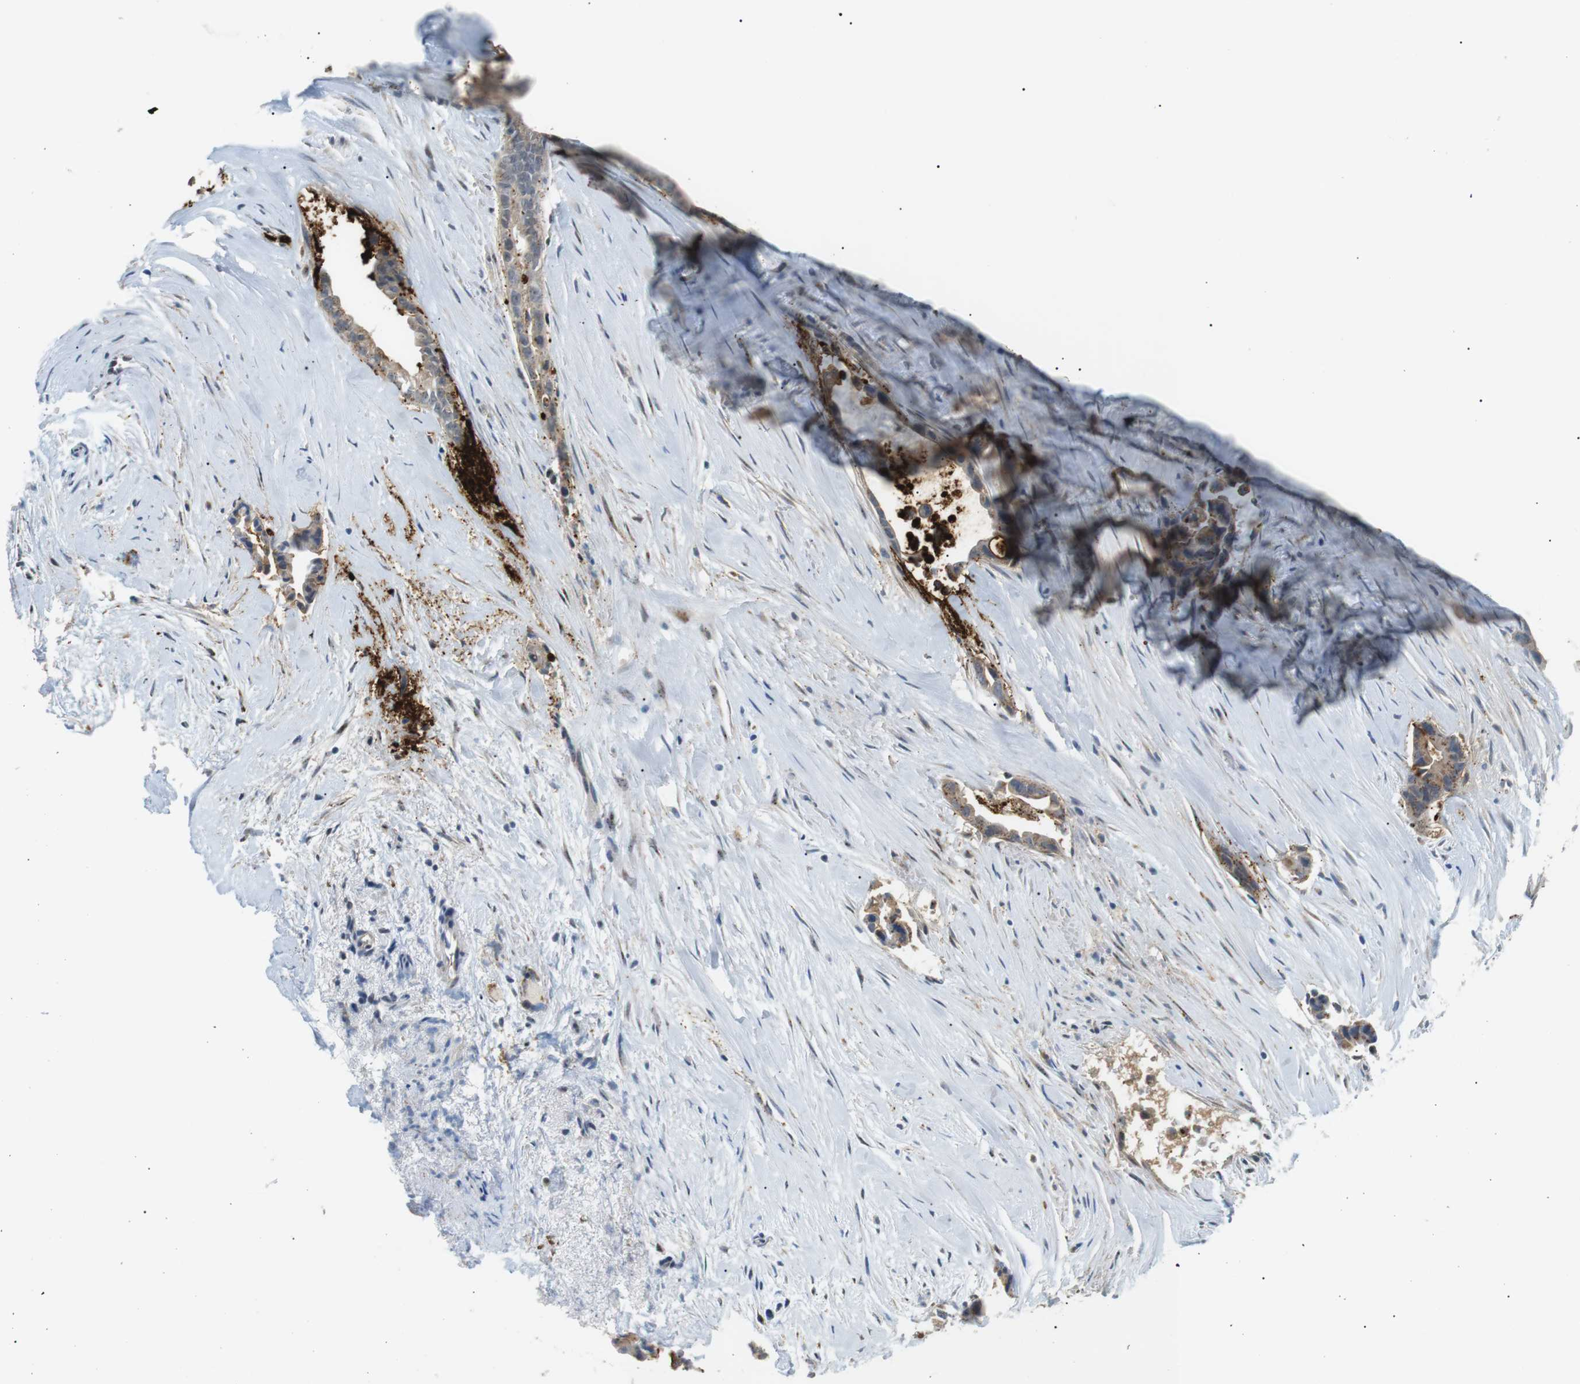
{"staining": {"intensity": "strong", "quantity": "<25%", "location": "cytoplasmic/membranous"}, "tissue": "liver cancer", "cell_type": "Tumor cells", "image_type": "cancer", "snomed": [{"axis": "morphology", "description": "Cholangiocarcinoma"}, {"axis": "topography", "description": "Liver"}], "caption": "Immunohistochemical staining of liver cholangiocarcinoma displays medium levels of strong cytoplasmic/membranous protein staining in about <25% of tumor cells. The staining was performed using DAB (3,3'-diaminobenzidine), with brown indicating positive protein expression. Nuclei are stained blue with hematoxylin.", "gene": "B4GALNT2", "patient": {"sex": "female", "age": 55}}